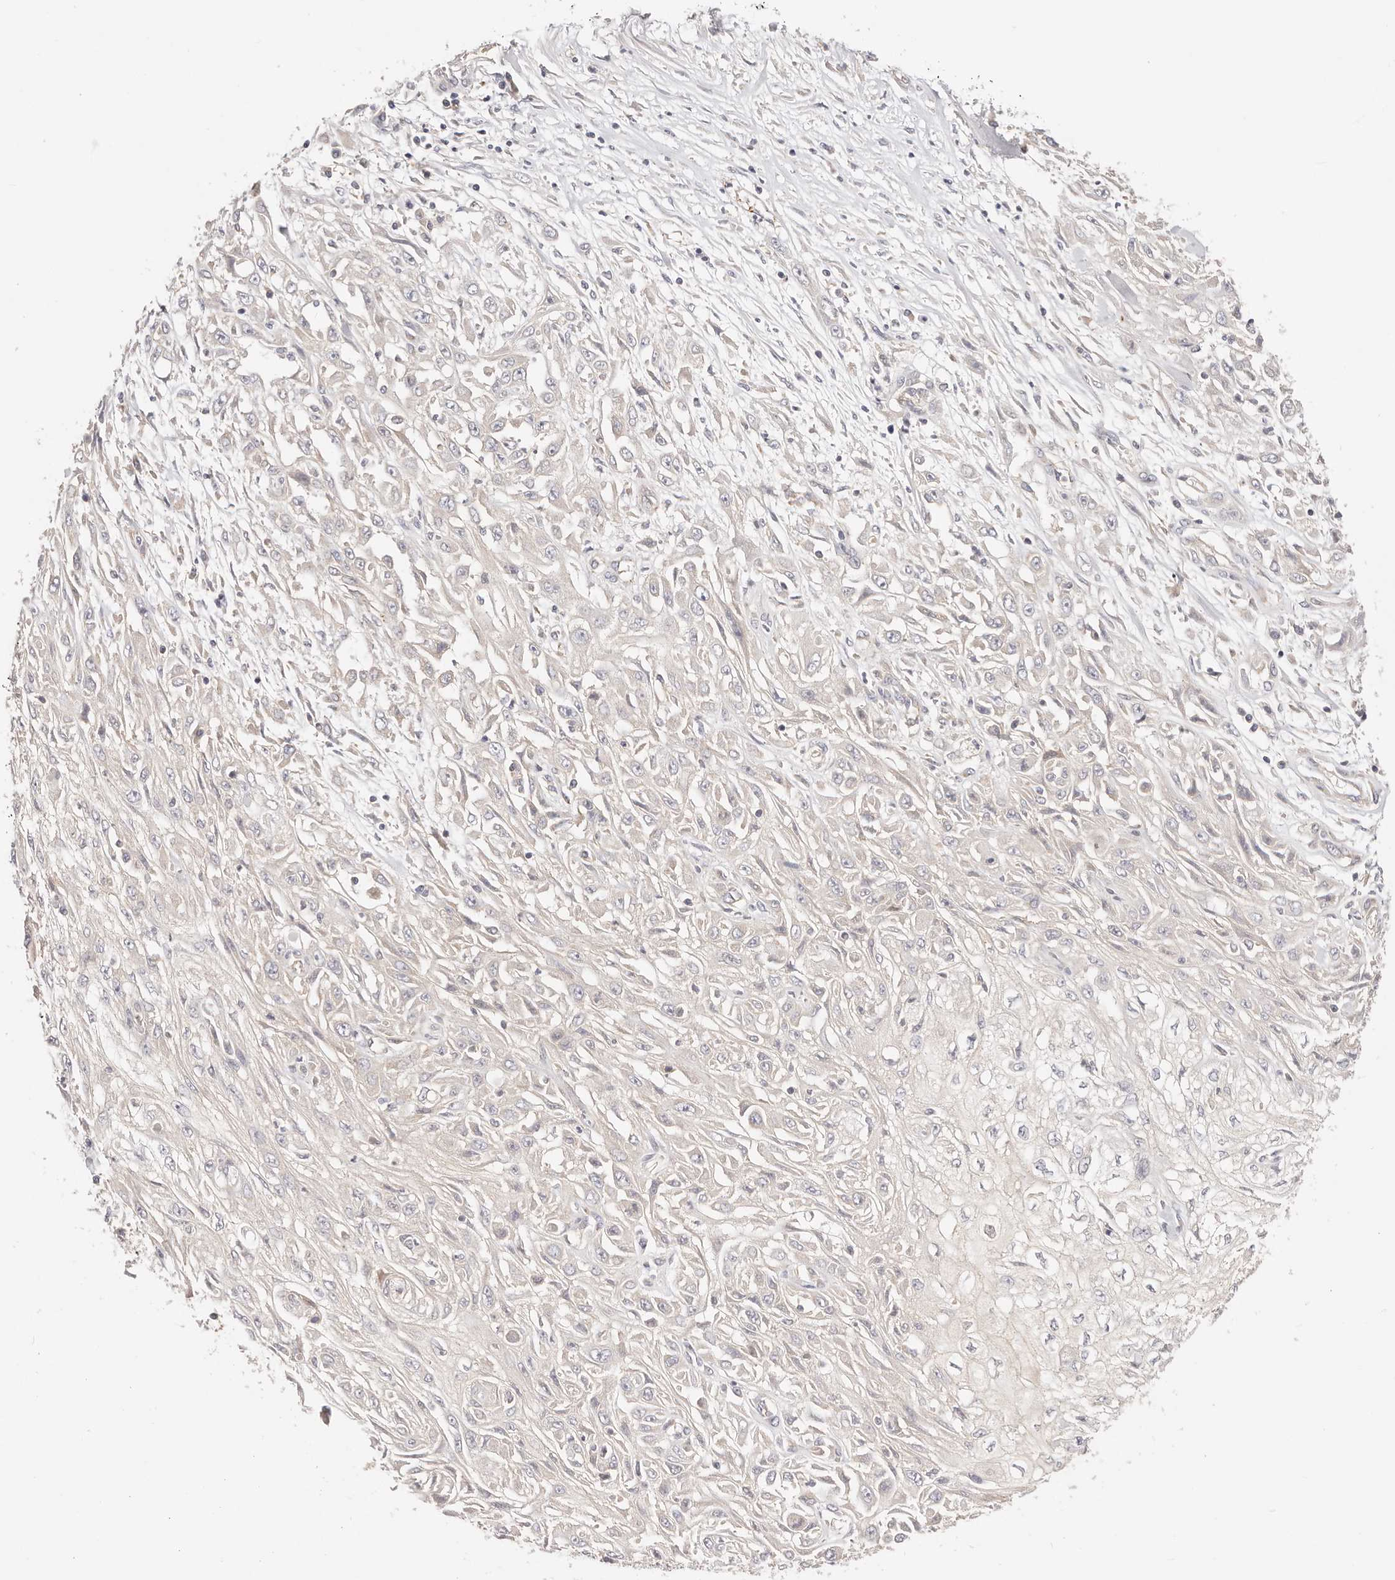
{"staining": {"intensity": "negative", "quantity": "none", "location": "none"}, "tissue": "skin cancer", "cell_type": "Tumor cells", "image_type": "cancer", "snomed": [{"axis": "morphology", "description": "Squamous cell carcinoma, NOS"}, {"axis": "morphology", "description": "Squamous cell carcinoma, metastatic, NOS"}, {"axis": "topography", "description": "Skin"}, {"axis": "topography", "description": "Lymph node"}], "caption": "Image shows no protein staining in tumor cells of skin metastatic squamous cell carcinoma tissue. (DAB (3,3'-diaminobenzidine) immunohistochemistry (IHC) with hematoxylin counter stain).", "gene": "KCMF1", "patient": {"sex": "male", "age": 75}}